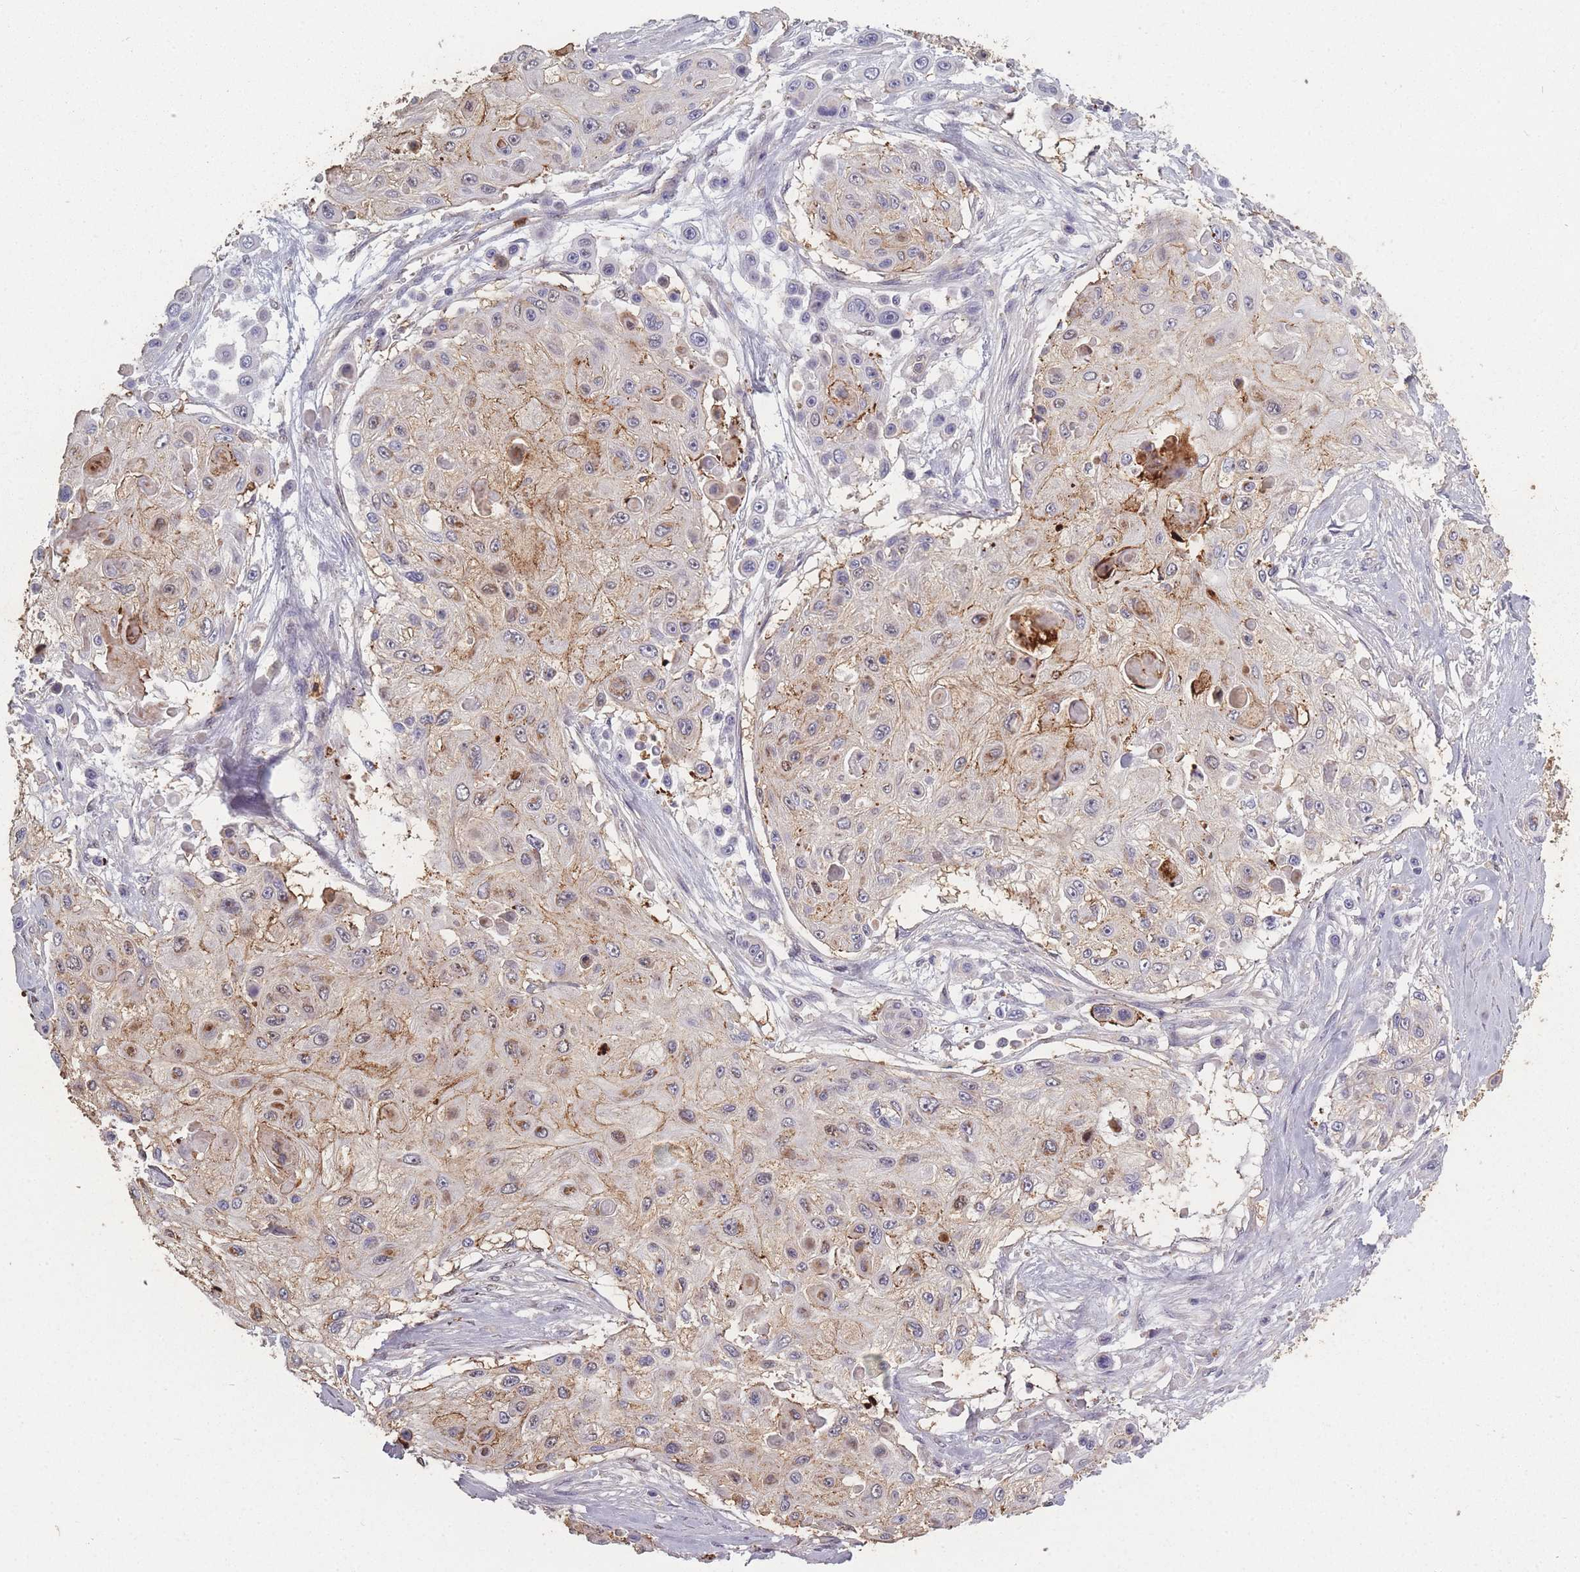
{"staining": {"intensity": "negative", "quantity": "none", "location": "none"}, "tissue": "skin cancer", "cell_type": "Tumor cells", "image_type": "cancer", "snomed": [{"axis": "morphology", "description": "Squamous cell carcinoma, NOS"}, {"axis": "topography", "description": "Skin"}], "caption": "Tumor cells are negative for protein expression in human skin cancer (squamous cell carcinoma).", "gene": "BST1", "patient": {"sex": "male", "age": 67}}